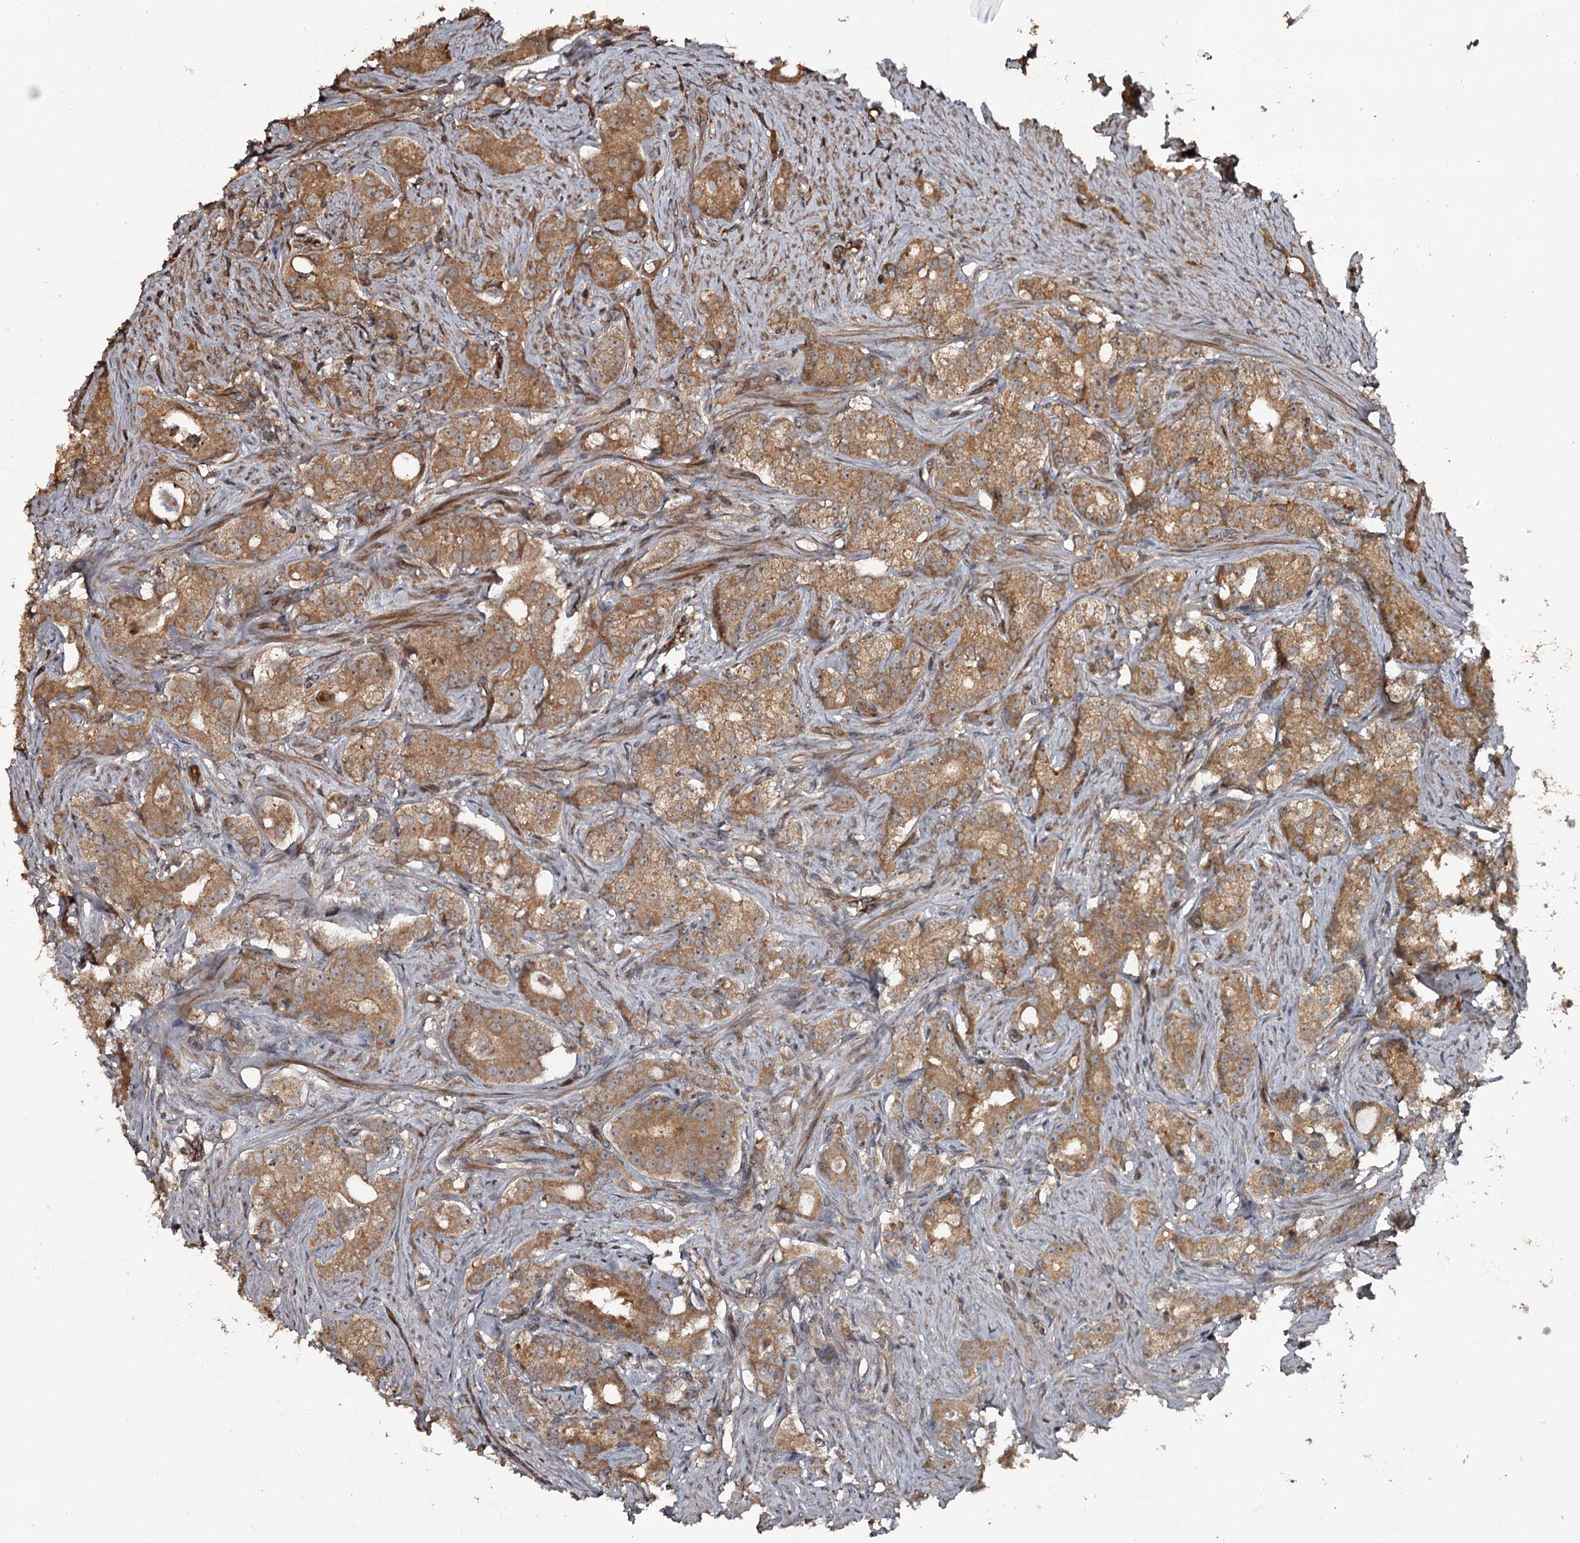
{"staining": {"intensity": "strong", "quantity": ">75%", "location": "cytoplasmic/membranous"}, "tissue": "prostate cancer", "cell_type": "Tumor cells", "image_type": "cancer", "snomed": [{"axis": "morphology", "description": "Adenocarcinoma, Low grade"}, {"axis": "topography", "description": "Prostate"}], "caption": "A photomicrograph of prostate cancer stained for a protein reveals strong cytoplasmic/membranous brown staining in tumor cells.", "gene": "RAB21", "patient": {"sex": "male", "age": 71}}